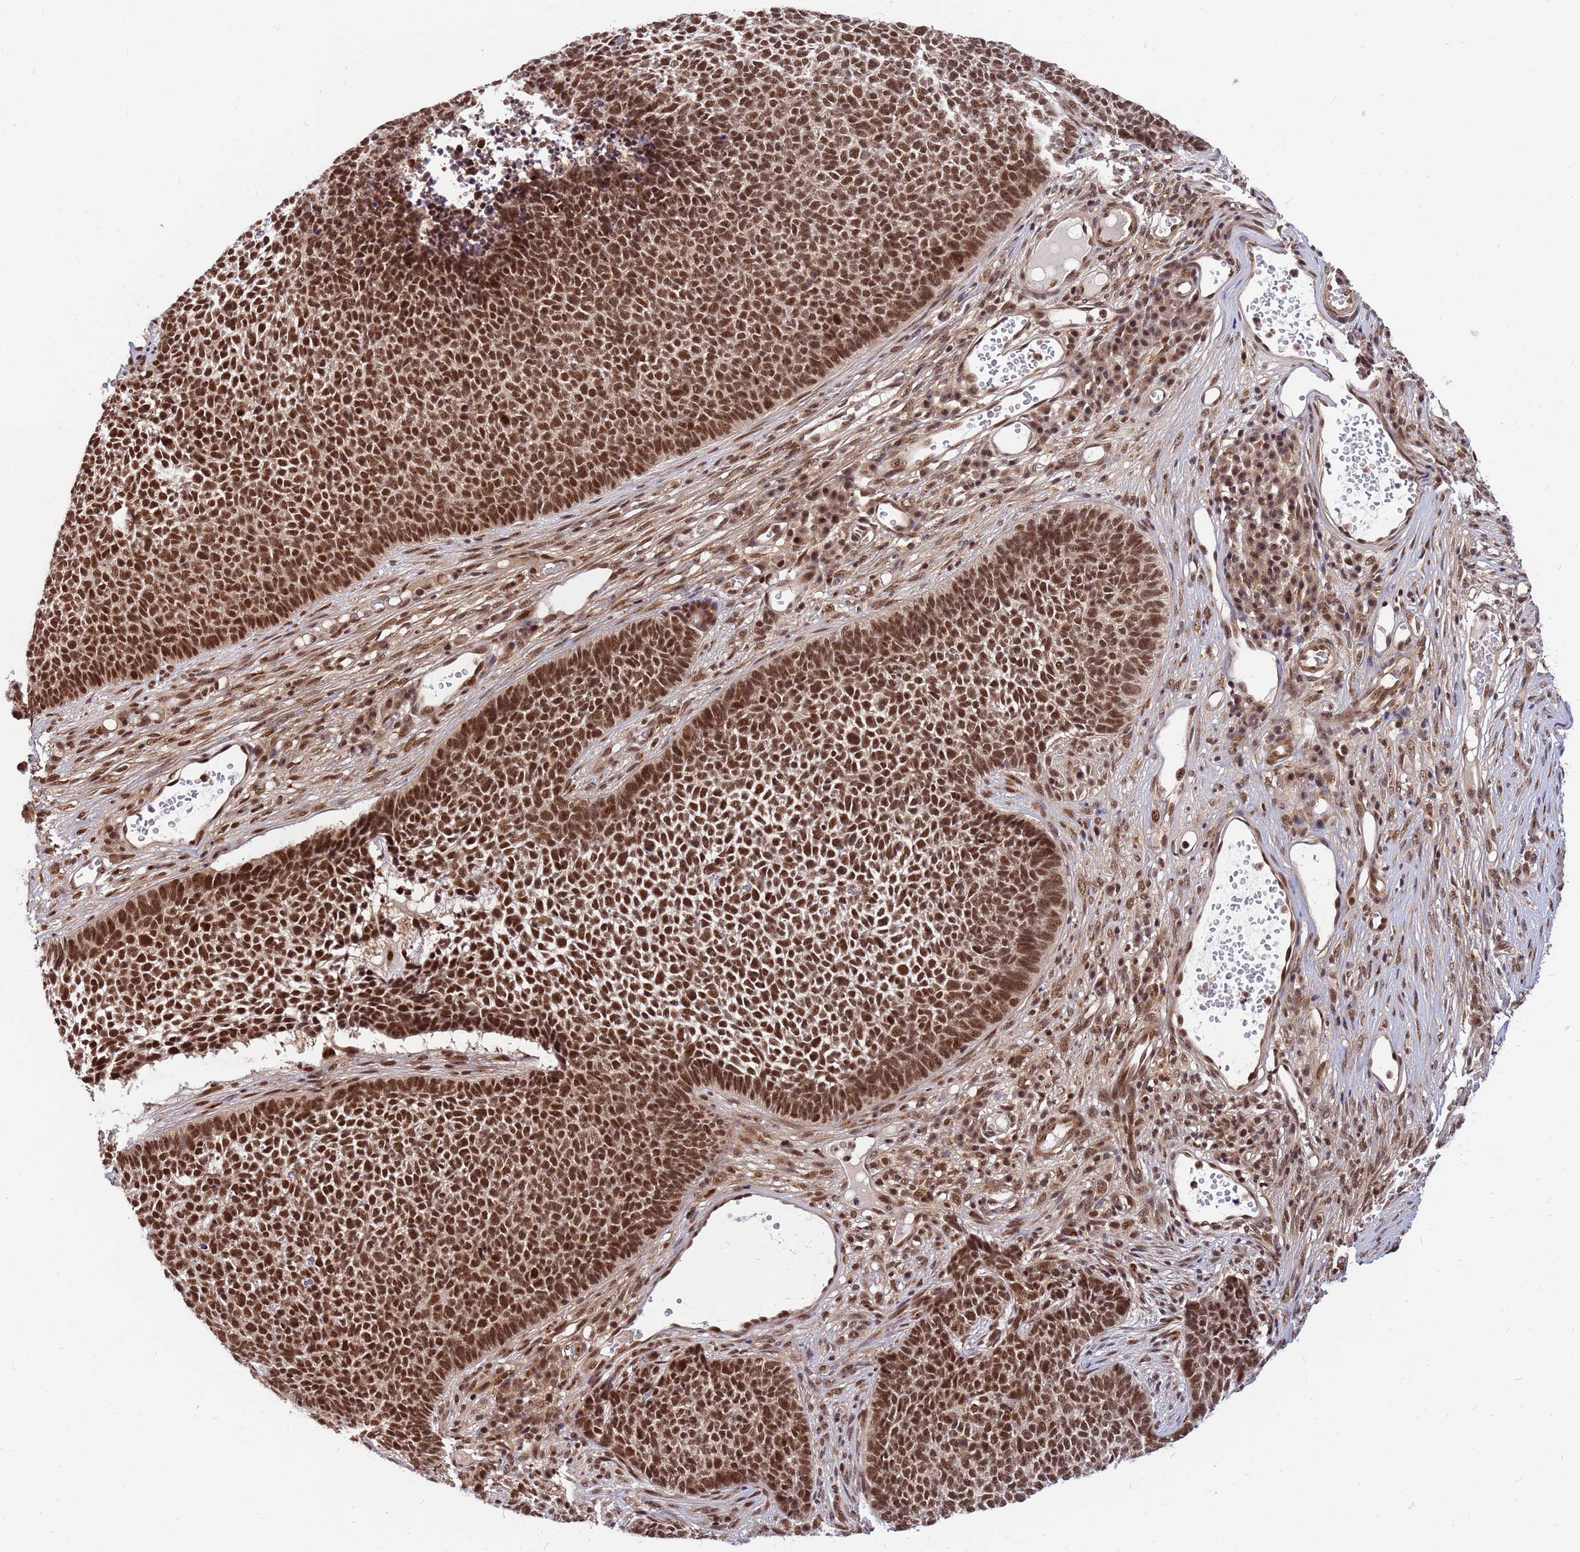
{"staining": {"intensity": "strong", "quantity": ">75%", "location": "nuclear"}, "tissue": "skin cancer", "cell_type": "Tumor cells", "image_type": "cancer", "snomed": [{"axis": "morphology", "description": "Basal cell carcinoma"}, {"axis": "topography", "description": "Skin"}], "caption": "Human skin cancer (basal cell carcinoma) stained with a protein marker reveals strong staining in tumor cells.", "gene": "NCBP2", "patient": {"sex": "female", "age": 84}}